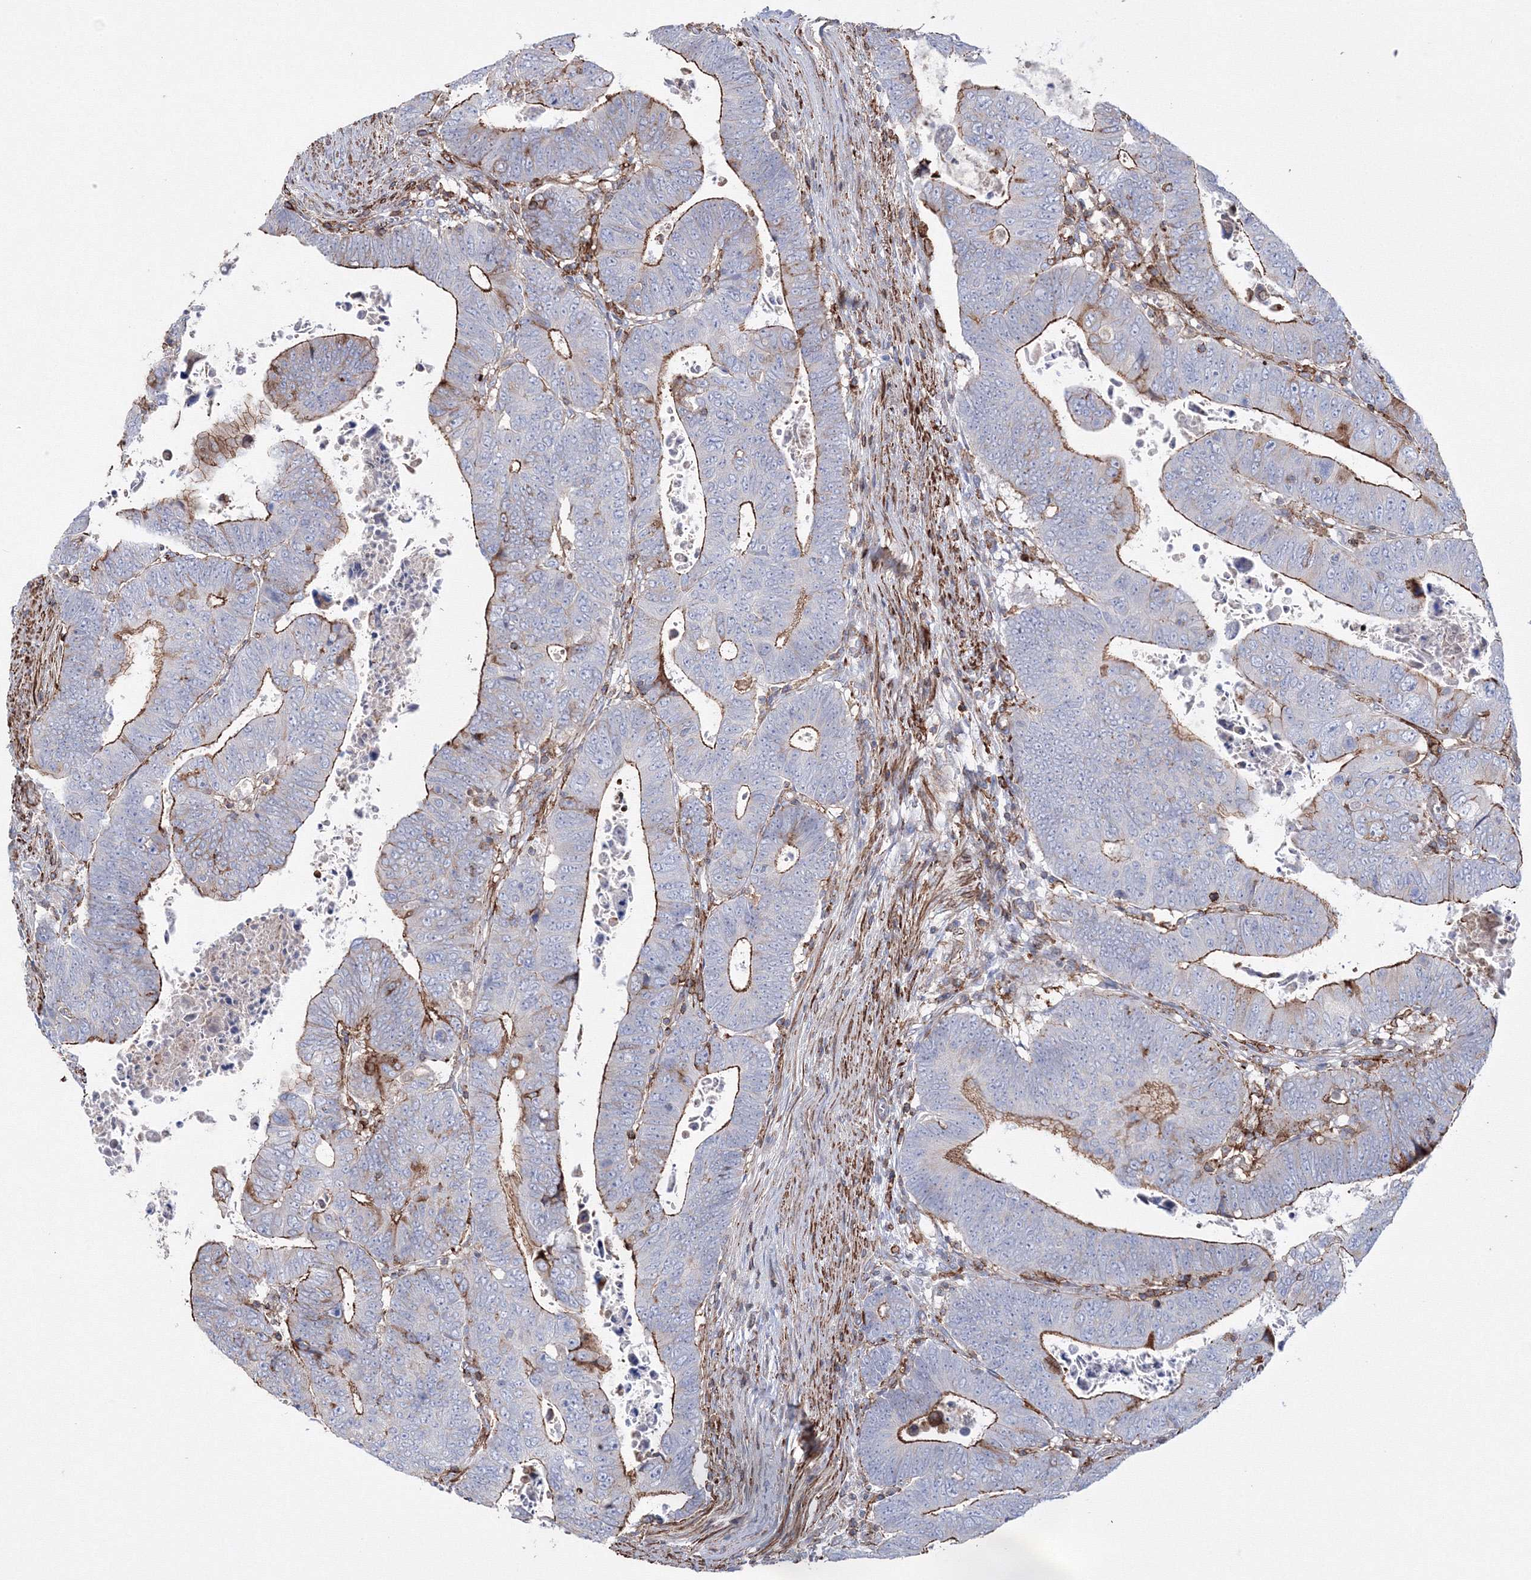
{"staining": {"intensity": "strong", "quantity": "25%-75%", "location": "cytoplasmic/membranous"}, "tissue": "colorectal cancer", "cell_type": "Tumor cells", "image_type": "cancer", "snomed": [{"axis": "morphology", "description": "Normal tissue, NOS"}, {"axis": "morphology", "description": "Adenocarcinoma, NOS"}, {"axis": "topography", "description": "Rectum"}], "caption": "Colorectal cancer (adenocarcinoma) was stained to show a protein in brown. There is high levels of strong cytoplasmic/membranous expression in approximately 25%-75% of tumor cells. (Stains: DAB (3,3'-diaminobenzidine) in brown, nuclei in blue, Microscopy: brightfield microscopy at high magnification).", "gene": "GPR82", "patient": {"sex": "female", "age": 65}}